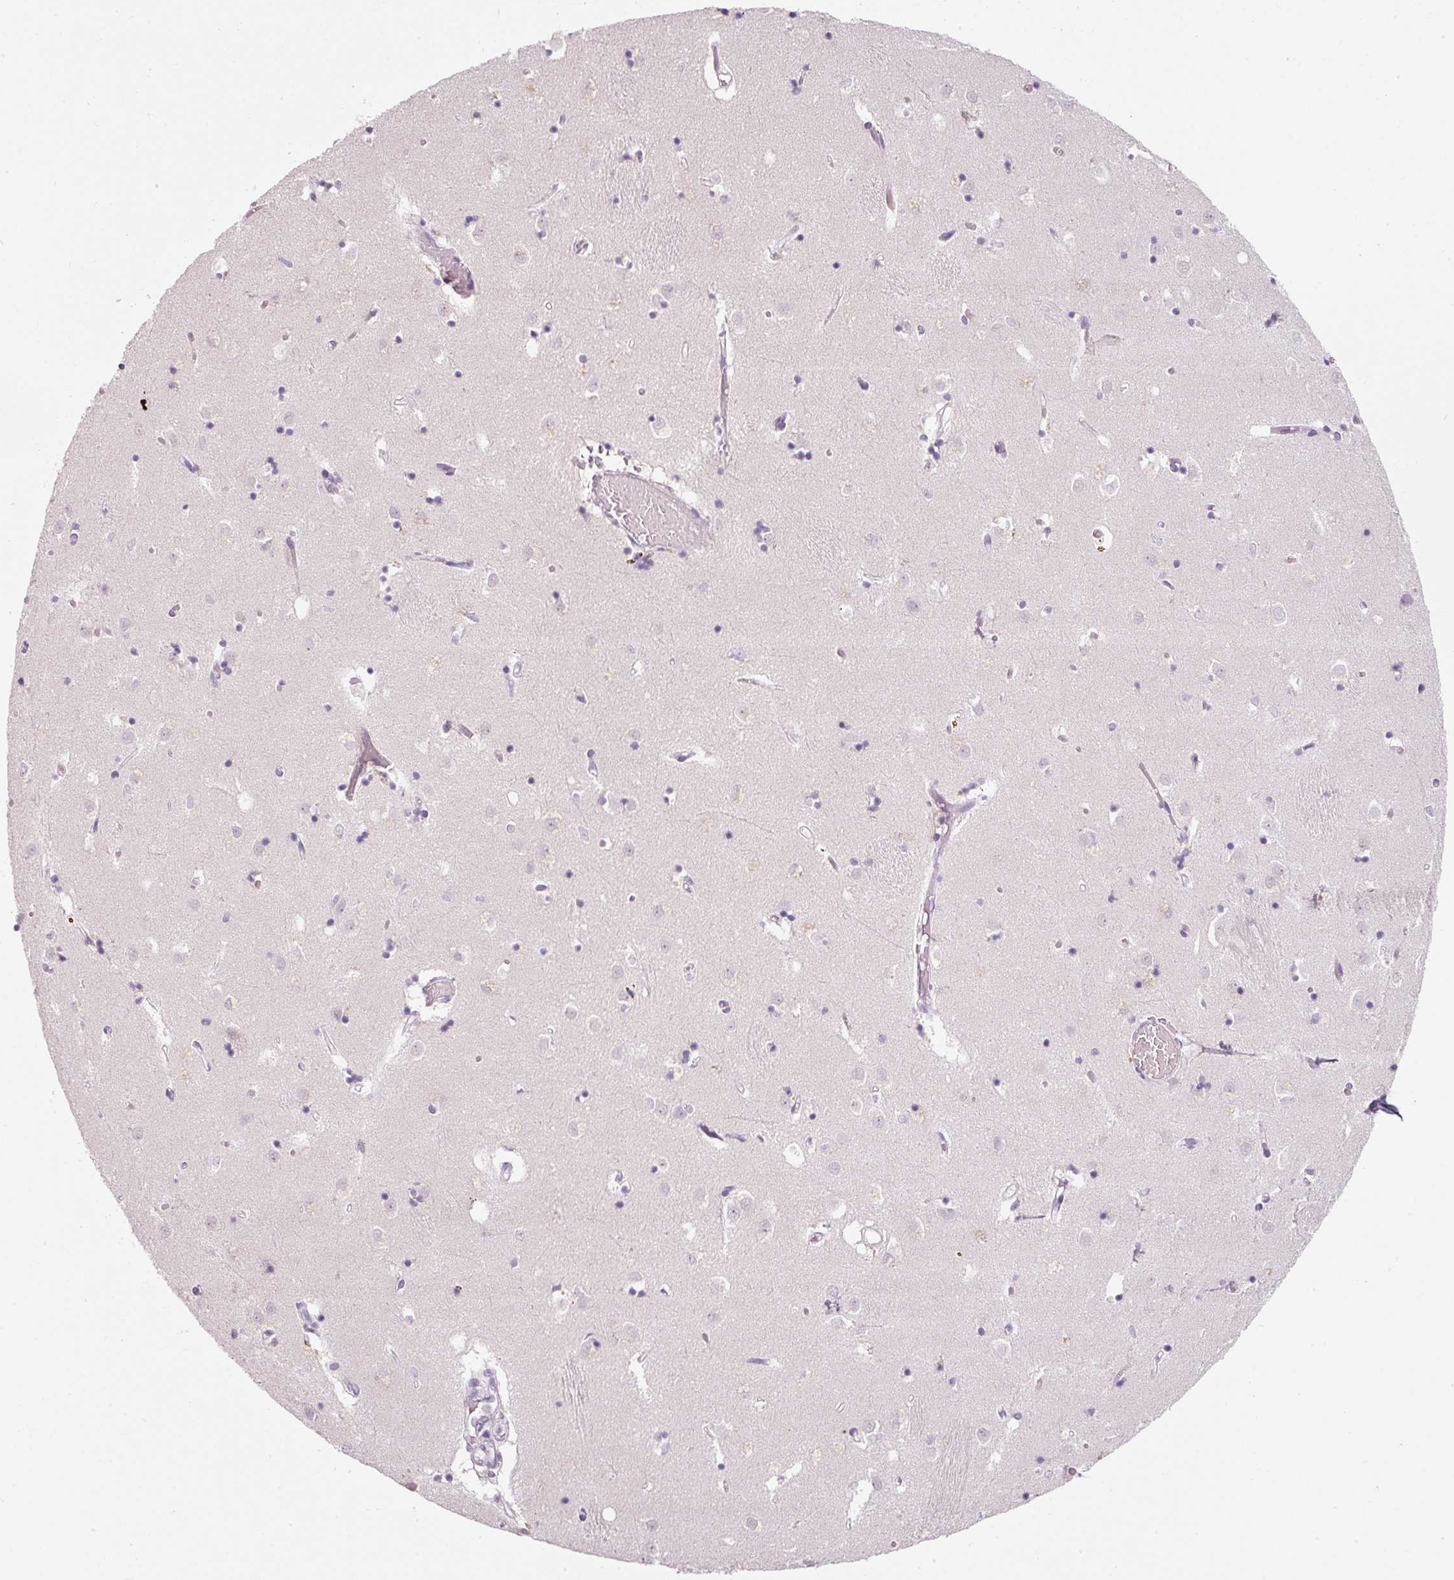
{"staining": {"intensity": "negative", "quantity": "none", "location": "none"}, "tissue": "caudate", "cell_type": "Glial cells", "image_type": "normal", "snomed": [{"axis": "morphology", "description": "Normal tissue, NOS"}, {"axis": "topography", "description": "Lateral ventricle wall"}], "caption": "DAB immunohistochemical staining of unremarkable human caudate demonstrates no significant staining in glial cells.", "gene": "TMEM37", "patient": {"sex": "male", "age": 70}}